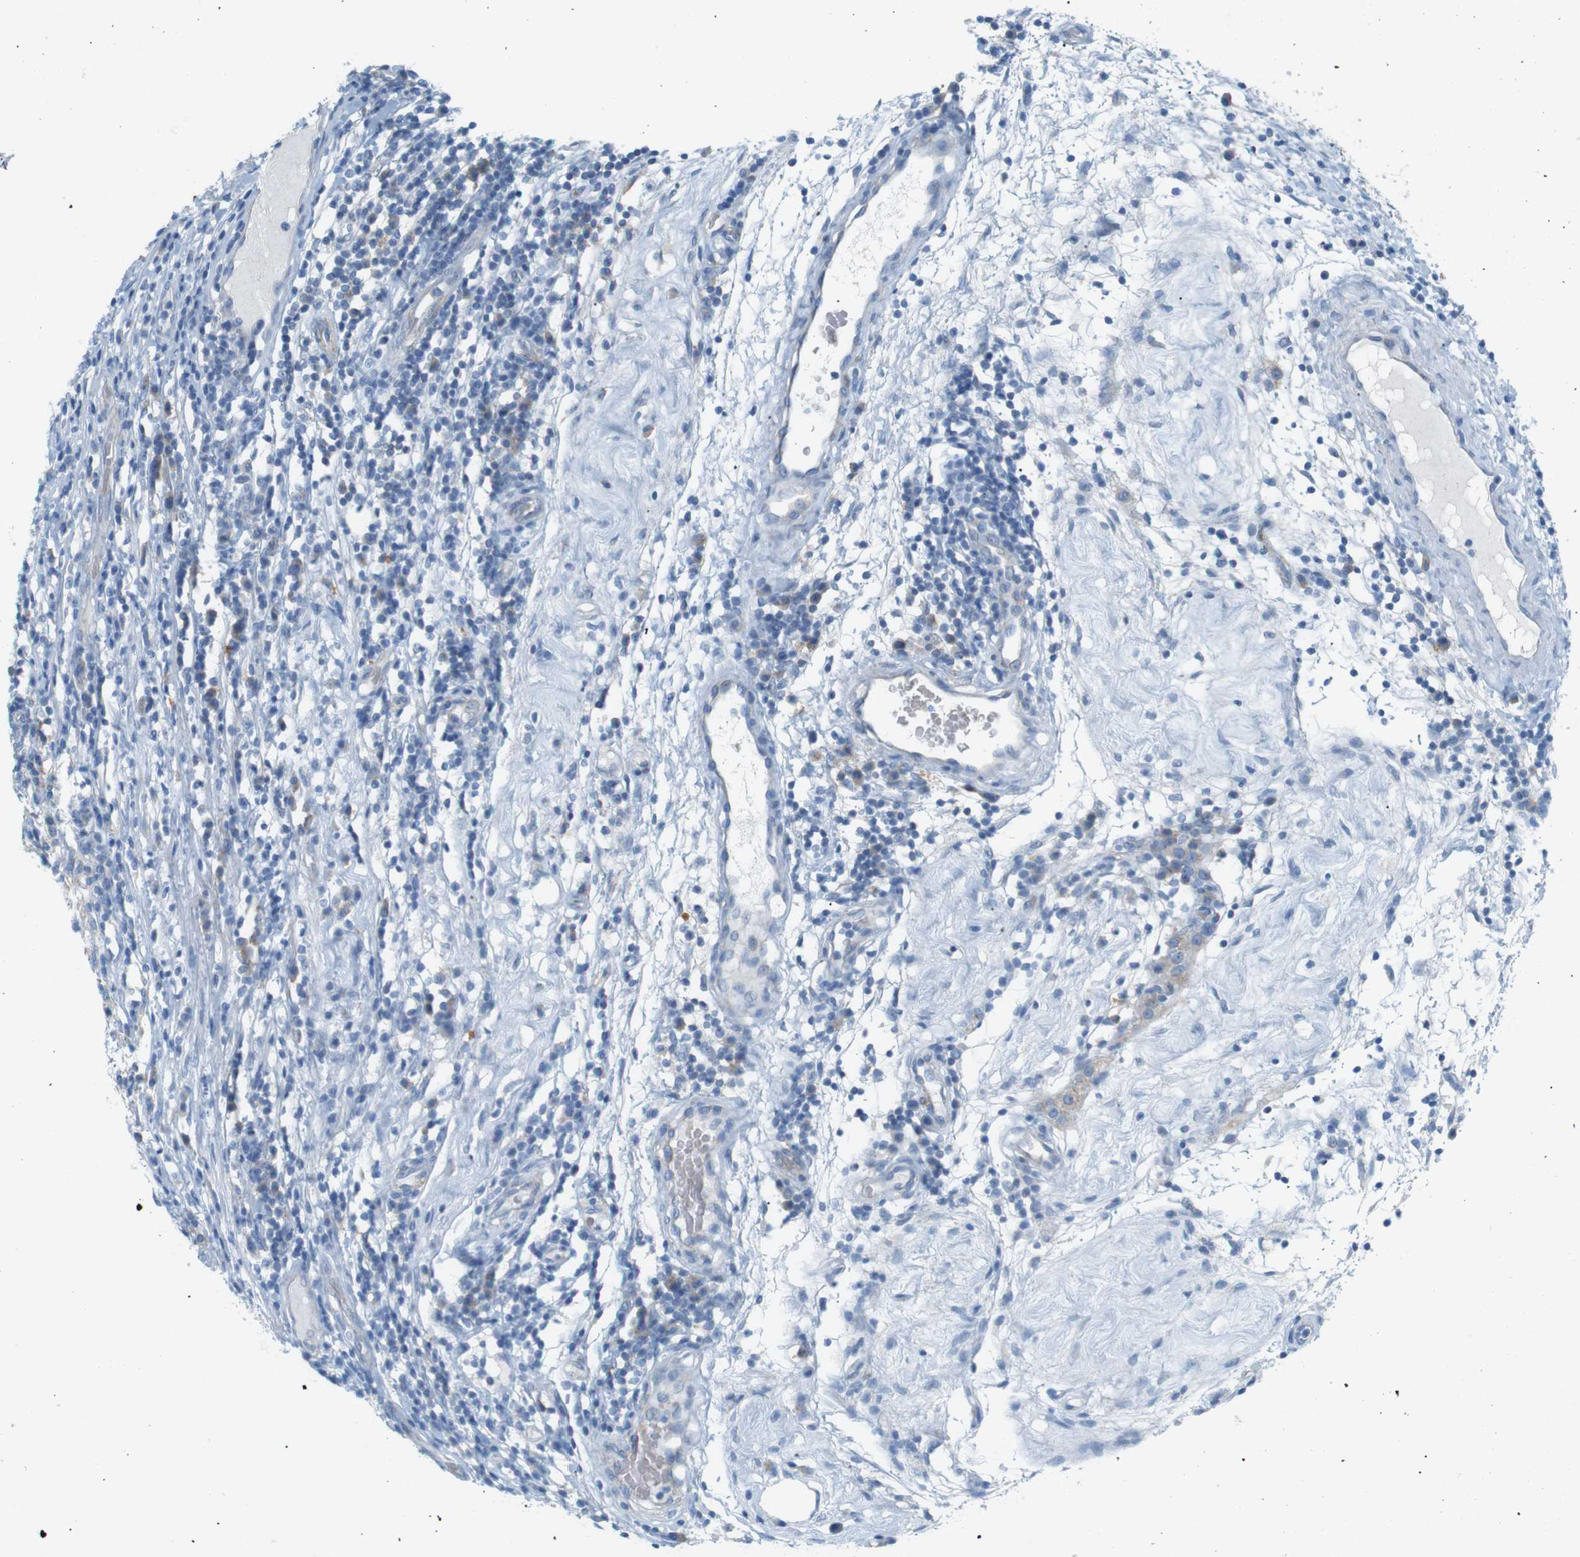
{"staining": {"intensity": "negative", "quantity": "none", "location": "none"}, "tissue": "testis cancer", "cell_type": "Tumor cells", "image_type": "cancer", "snomed": [{"axis": "morphology", "description": "Seminoma, NOS"}, {"axis": "topography", "description": "Testis"}], "caption": "This is a micrograph of immunohistochemistry (IHC) staining of testis seminoma, which shows no staining in tumor cells.", "gene": "VAMP1", "patient": {"sex": "male", "age": 43}}